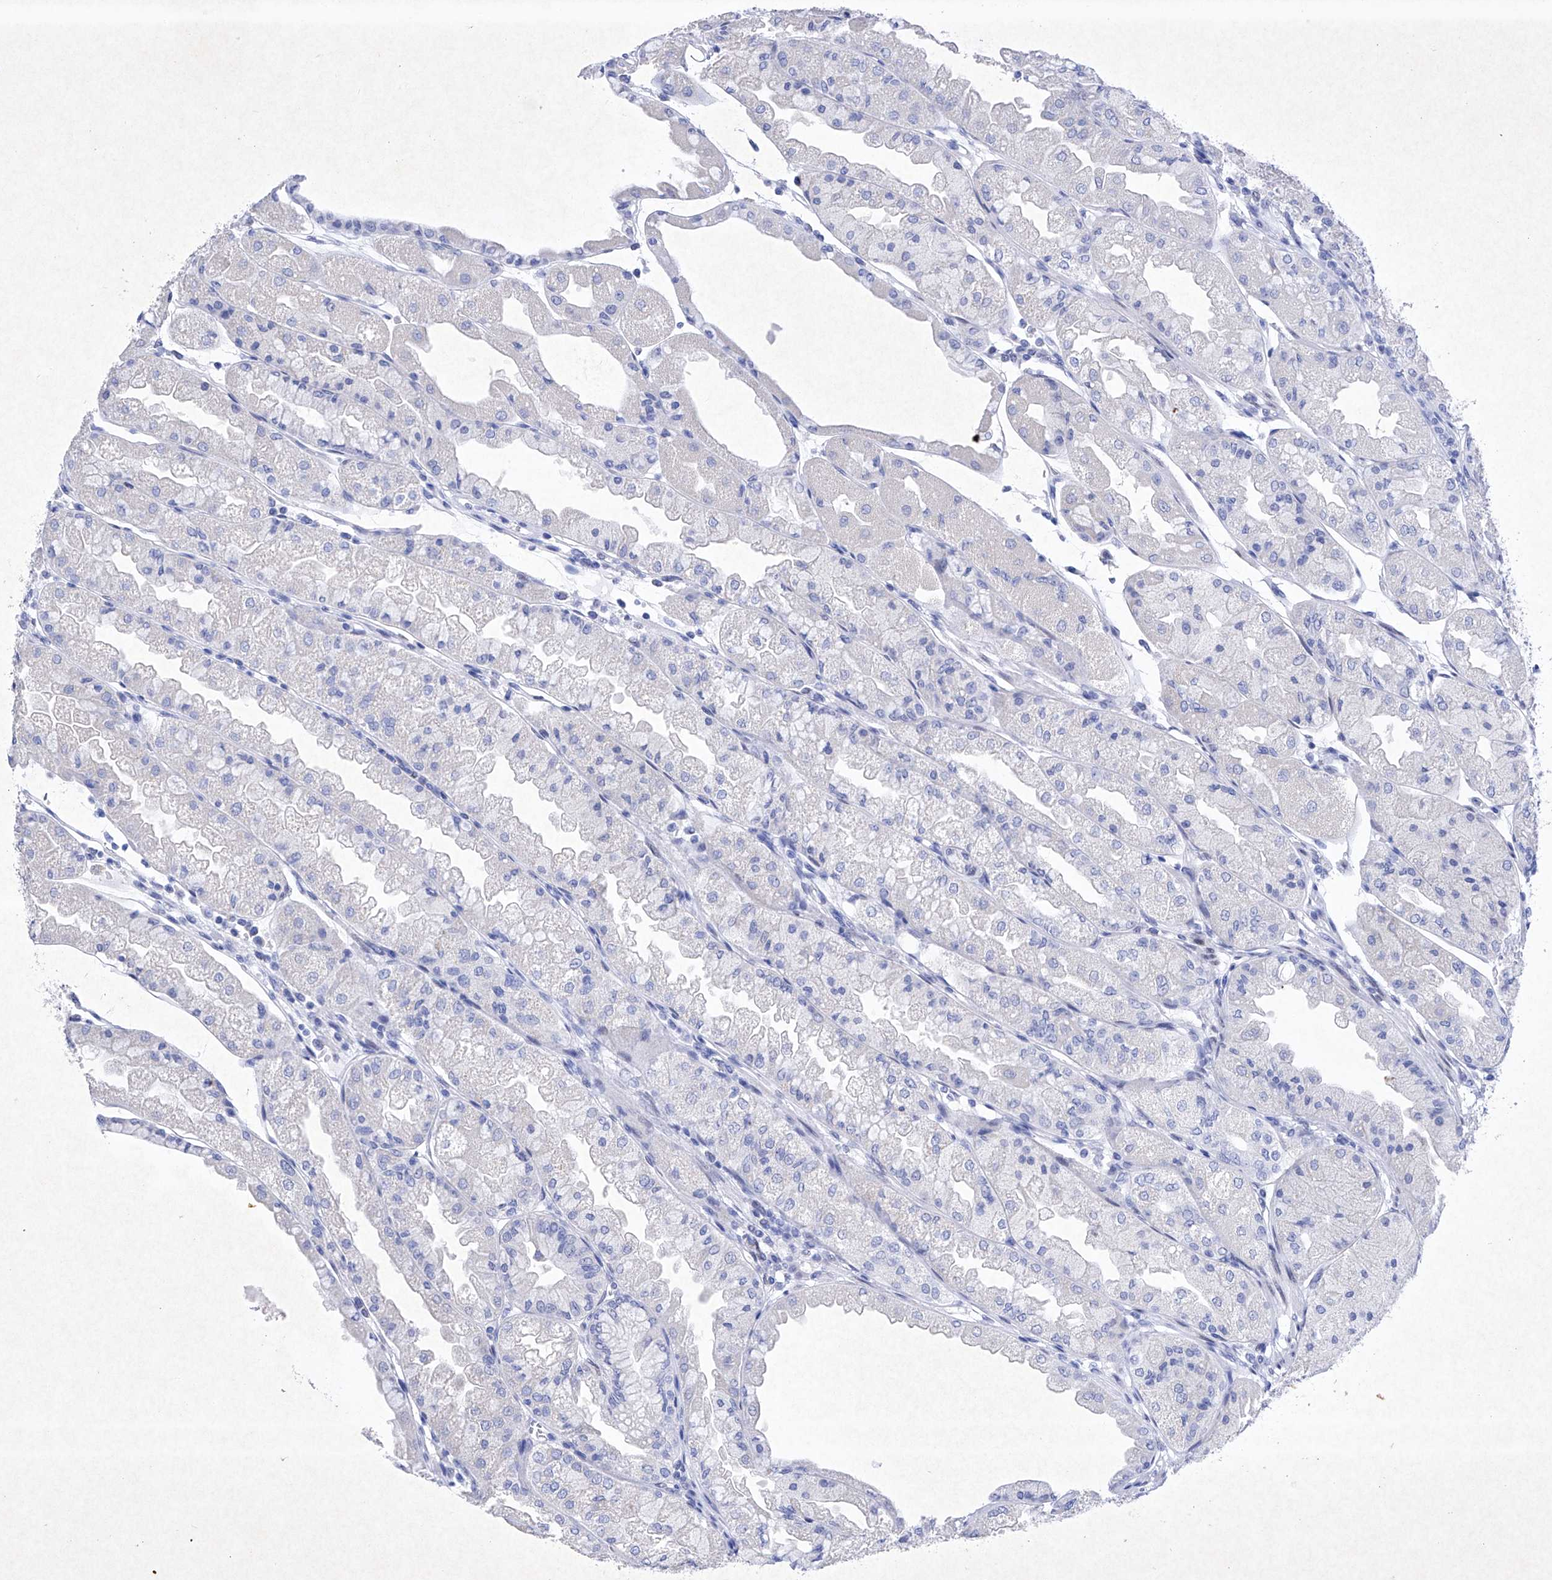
{"staining": {"intensity": "negative", "quantity": "none", "location": "none"}, "tissue": "stomach", "cell_type": "Glandular cells", "image_type": "normal", "snomed": [{"axis": "morphology", "description": "Normal tissue, NOS"}, {"axis": "topography", "description": "Stomach, upper"}], "caption": "High magnification brightfield microscopy of normal stomach stained with DAB (brown) and counterstained with hematoxylin (blue): glandular cells show no significant staining. The staining is performed using DAB brown chromogen with nuclei counter-stained in using hematoxylin.", "gene": "BARX2", "patient": {"sex": "male", "age": 47}}